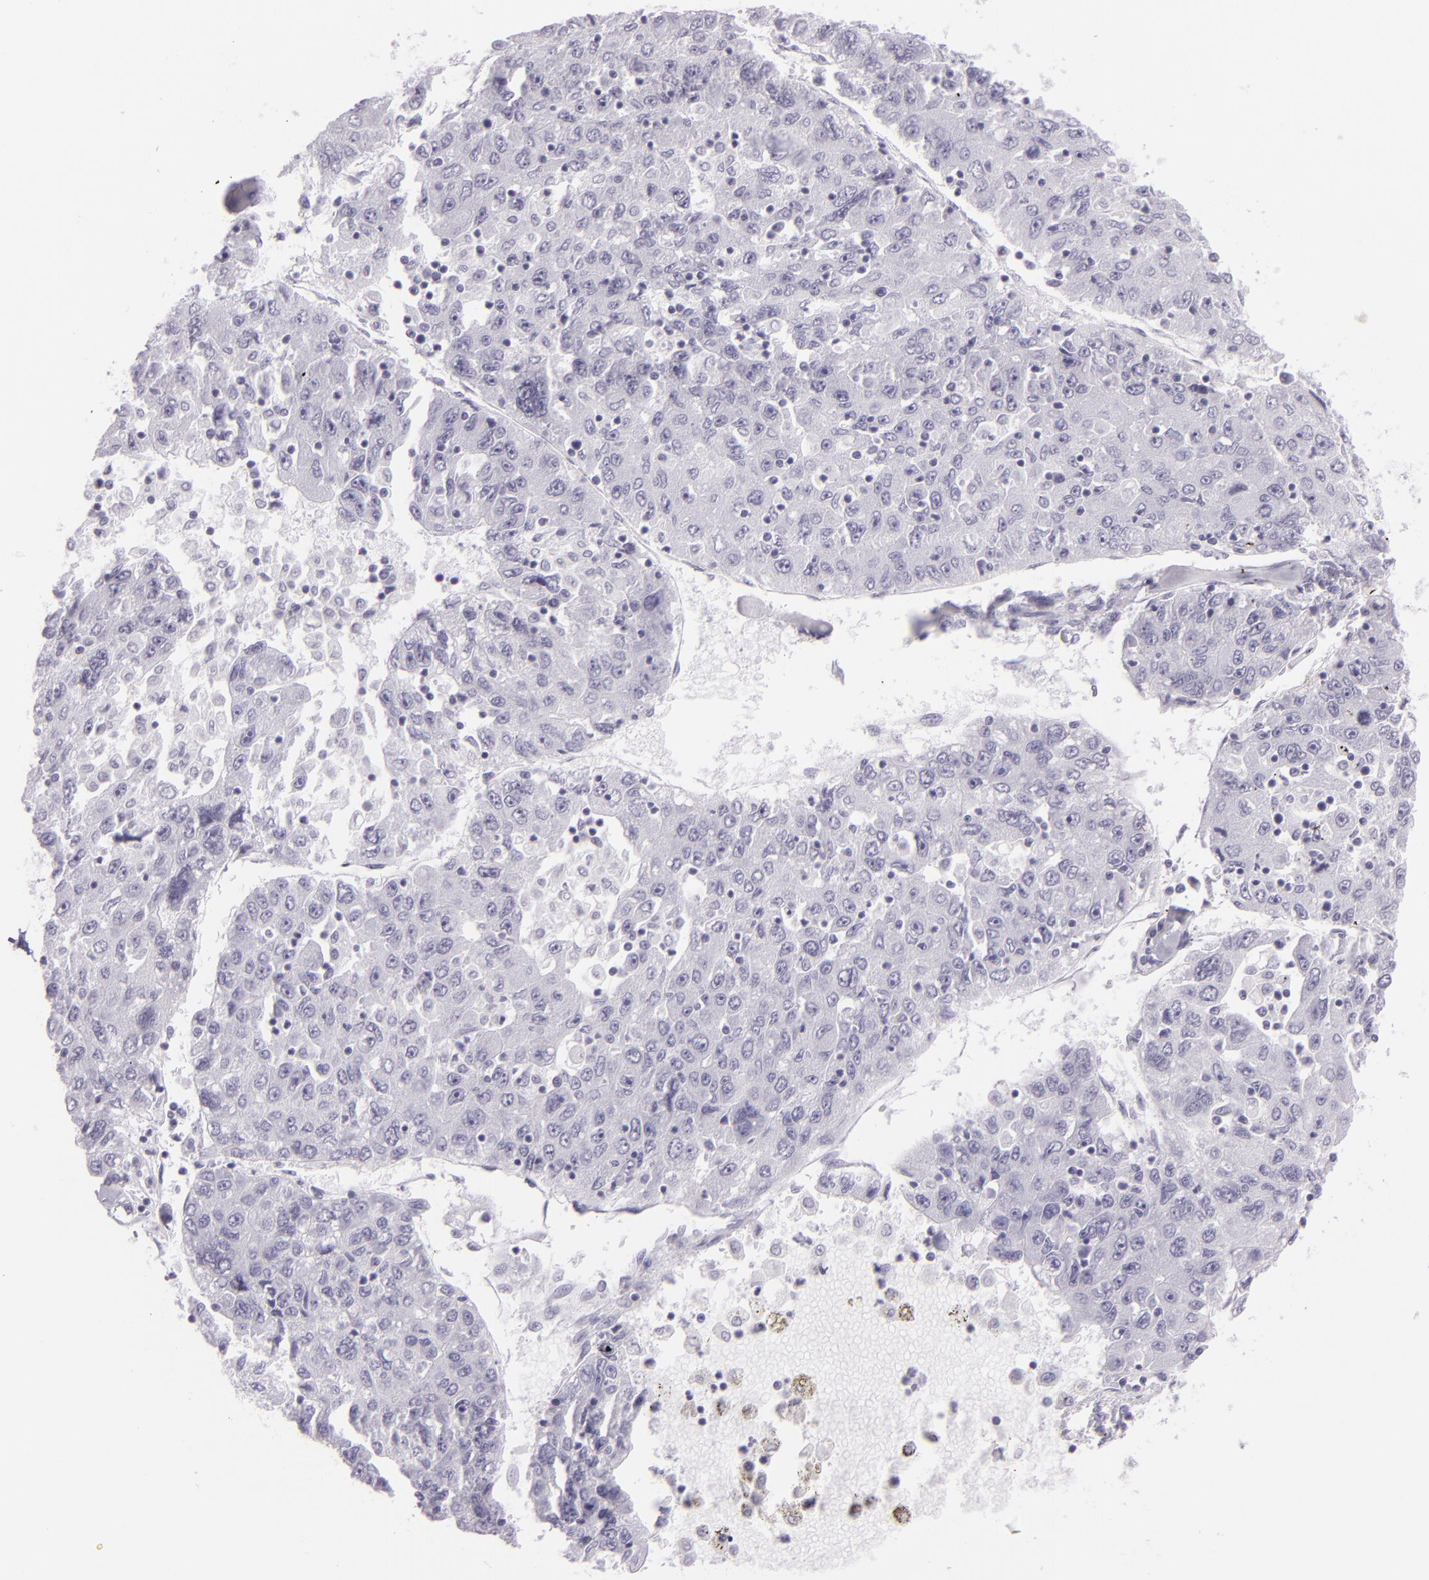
{"staining": {"intensity": "negative", "quantity": "none", "location": "none"}, "tissue": "liver cancer", "cell_type": "Tumor cells", "image_type": "cancer", "snomed": [{"axis": "morphology", "description": "Carcinoma, Hepatocellular, NOS"}, {"axis": "topography", "description": "Liver"}], "caption": "The immunohistochemistry (IHC) micrograph has no significant staining in tumor cells of liver cancer tissue.", "gene": "MUC6", "patient": {"sex": "male", "age": 49}}